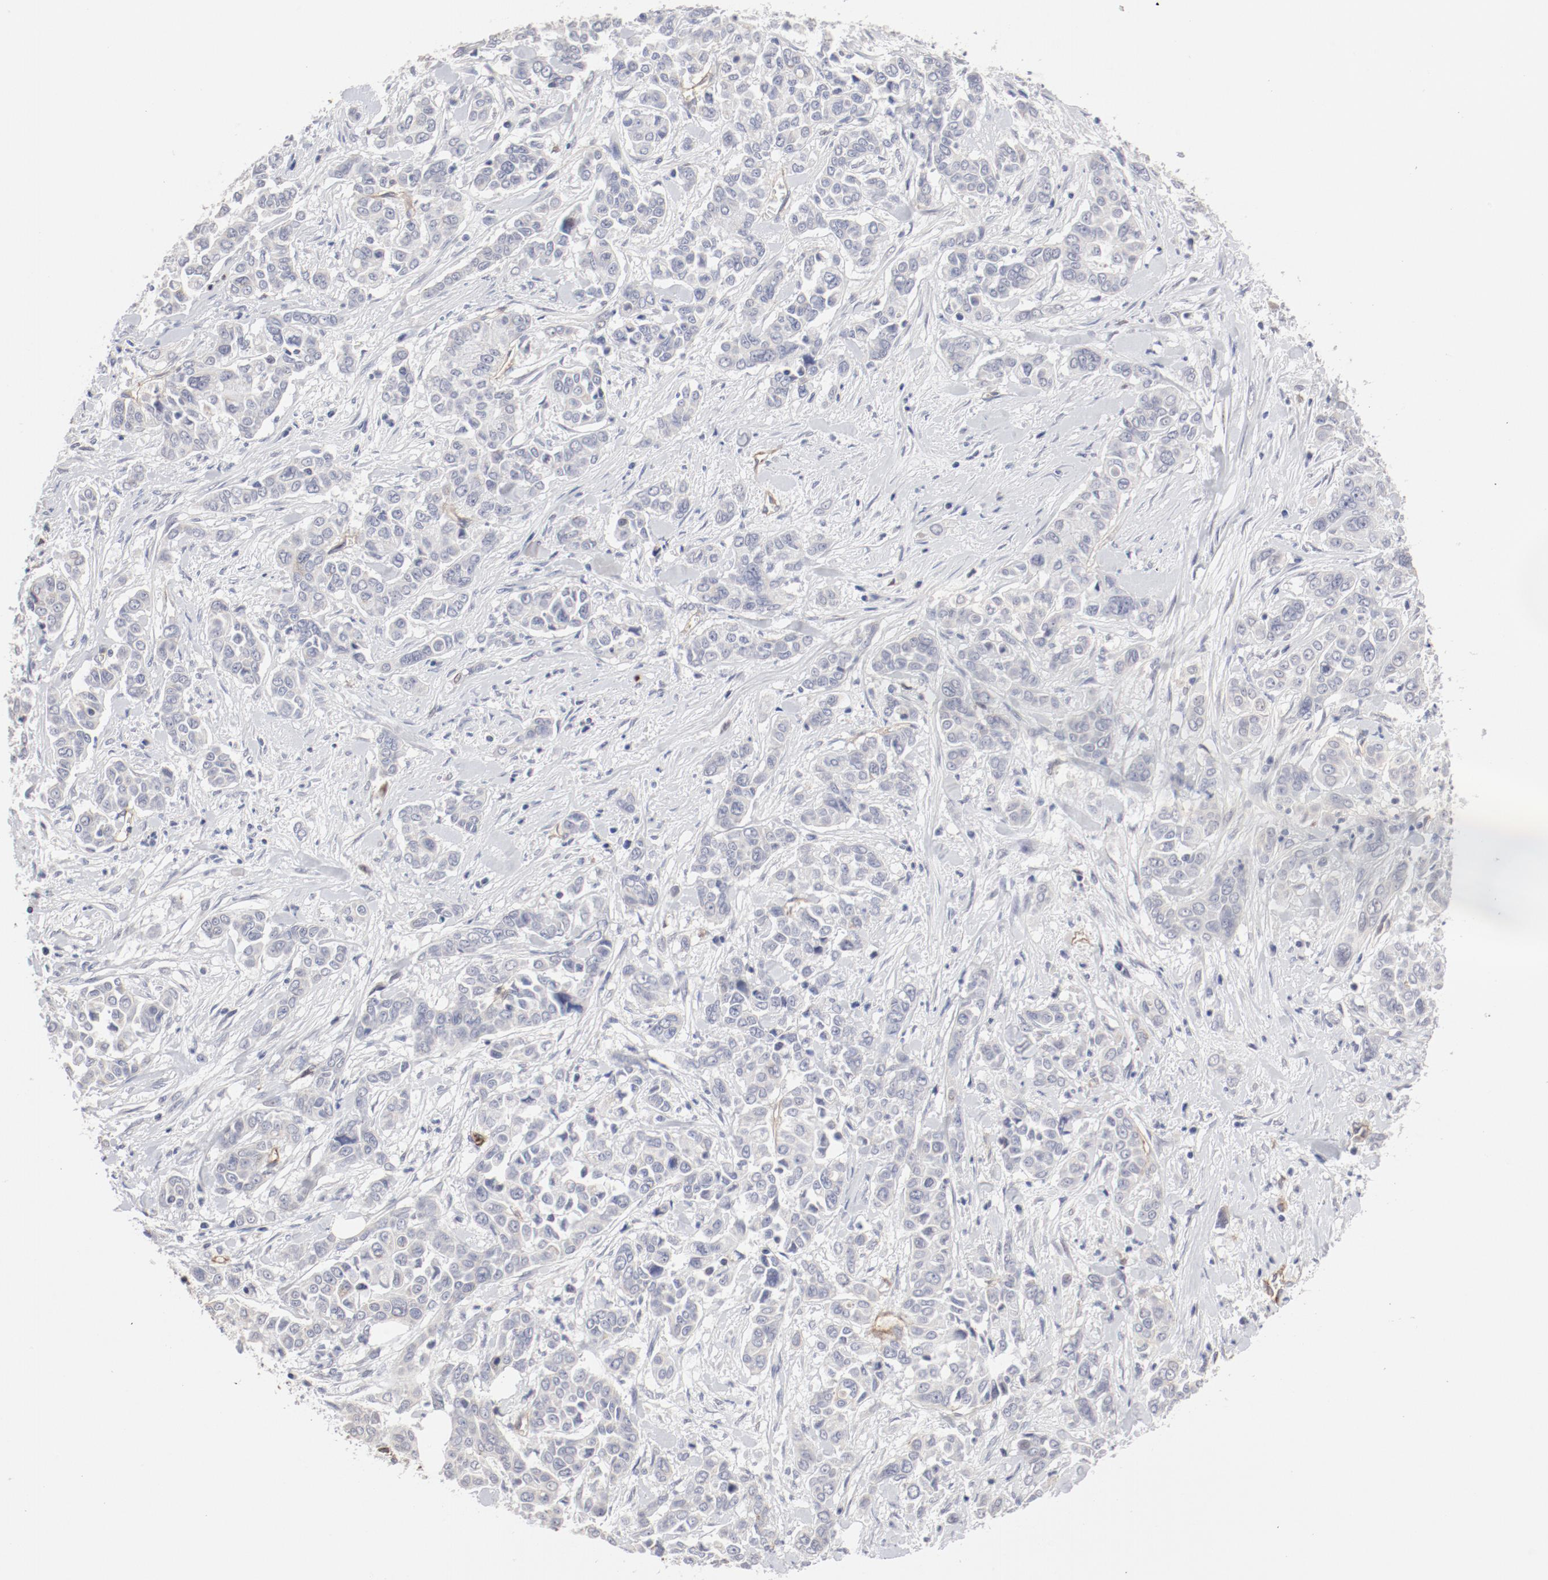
{"staining": {"intensity": "negative", "quantity": "none", "location": "none"}, "tissue": "pancreatic cancer", "cell_type": "Tumor cells", "image_type": "cancer", "snomed": [{"axis": "morphology", "description": "Adenocarcinoma, NOS"}, {"axis": "topography", "description": "Pancreas"}], "caption": "Tumor cells show no significant protein staining in pancreatic adenocarcinoma.", "gene": "MAGED4", "patient": {"sex": "female", "age": 52}}